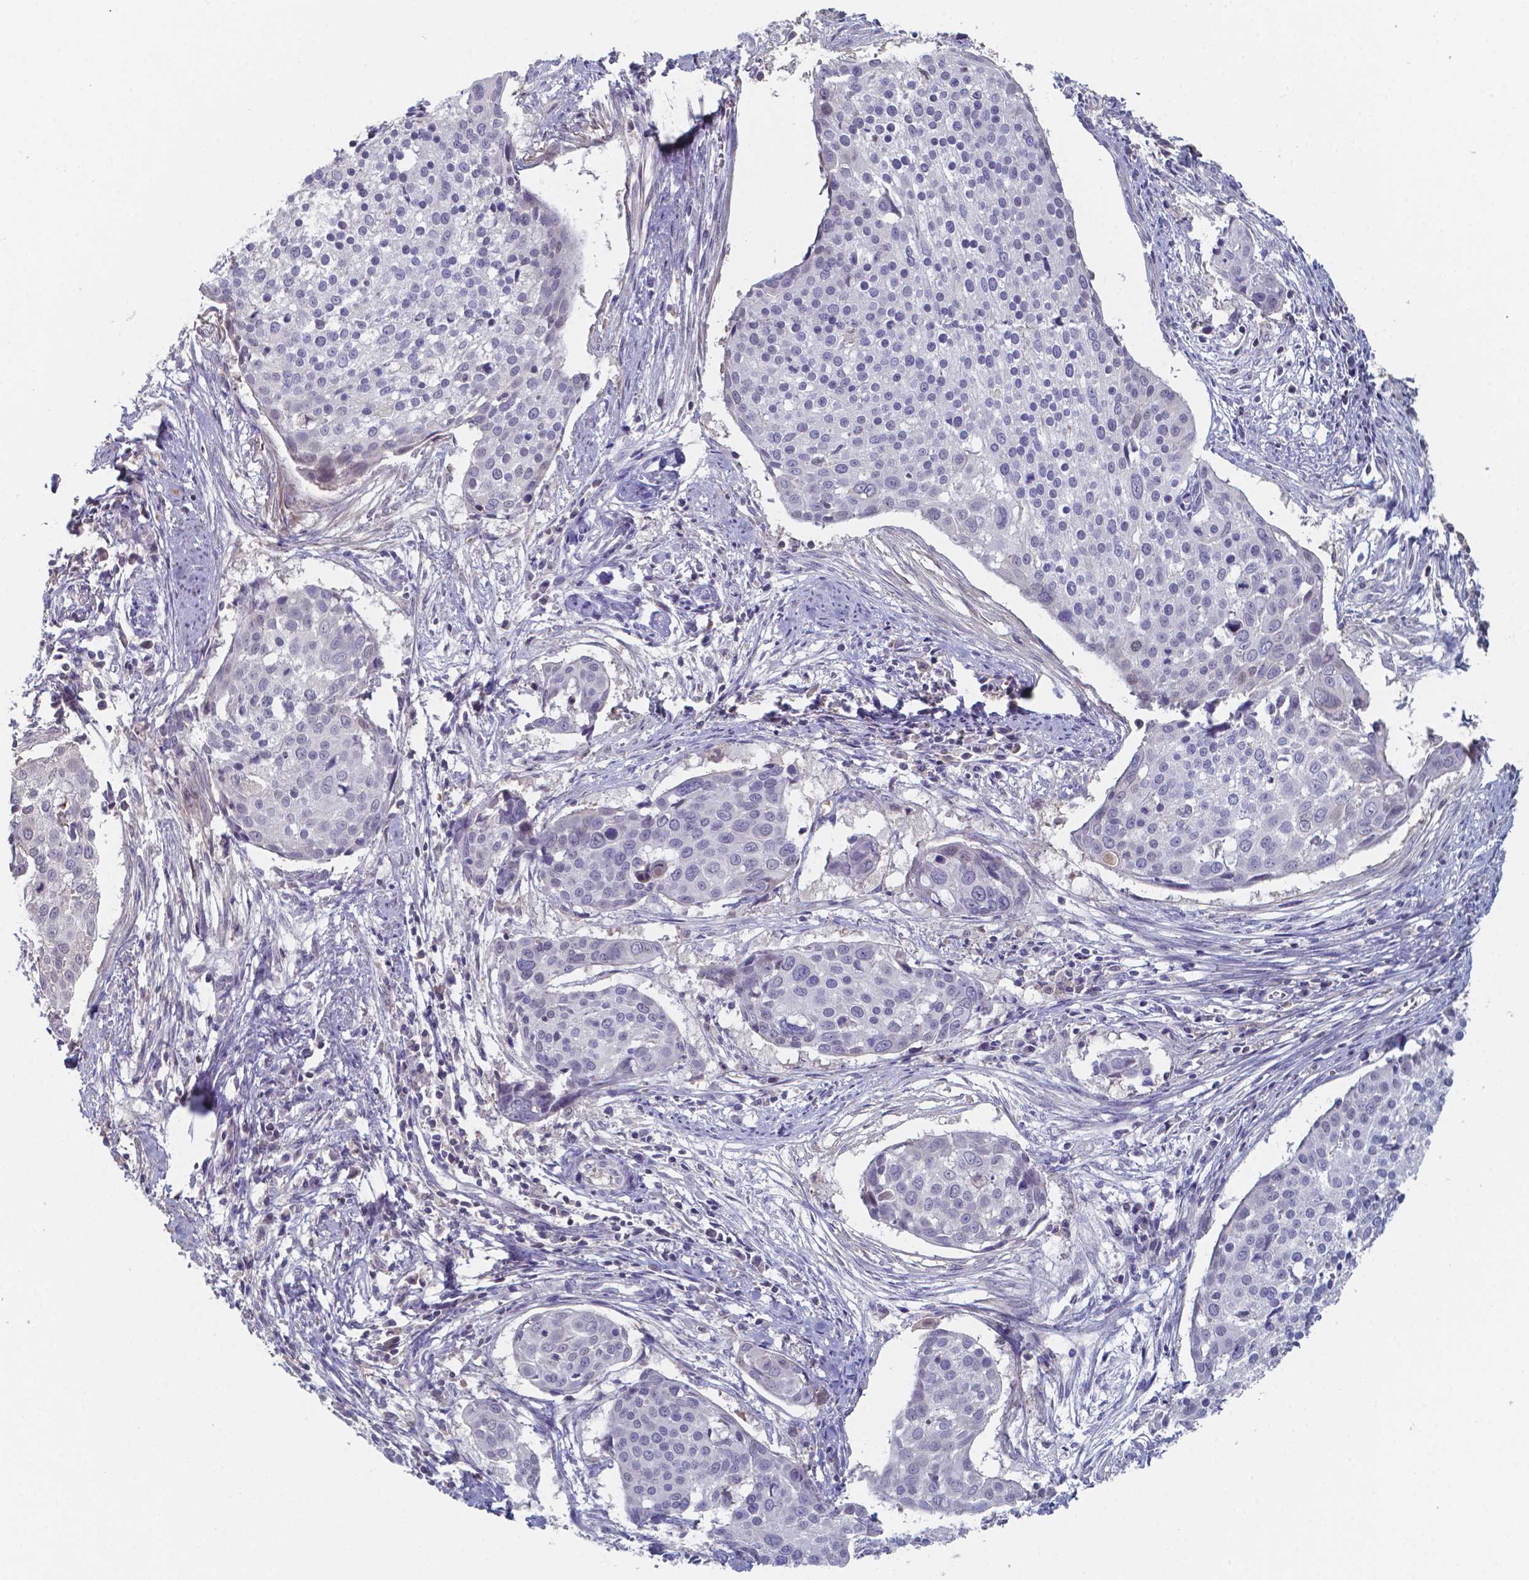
{"staining": {"intensity": "negative", "quantity": "none", "location": "none"}, "tissue": "cervical cancer", "cell_type": "Tumor cells", "image_type": "cancer", "snomed": [{"axis": "morphology", "description": "Squamous cell carcinoma, NOS"}, {"axis": "topography", "description": "Cervix"}], "caption": "IHC of human cervical squamous cell carcinoma exhibits no staining in tumor cells.", "gene": "BTBD17", "patient": {"sex": "female", "age": 39}}